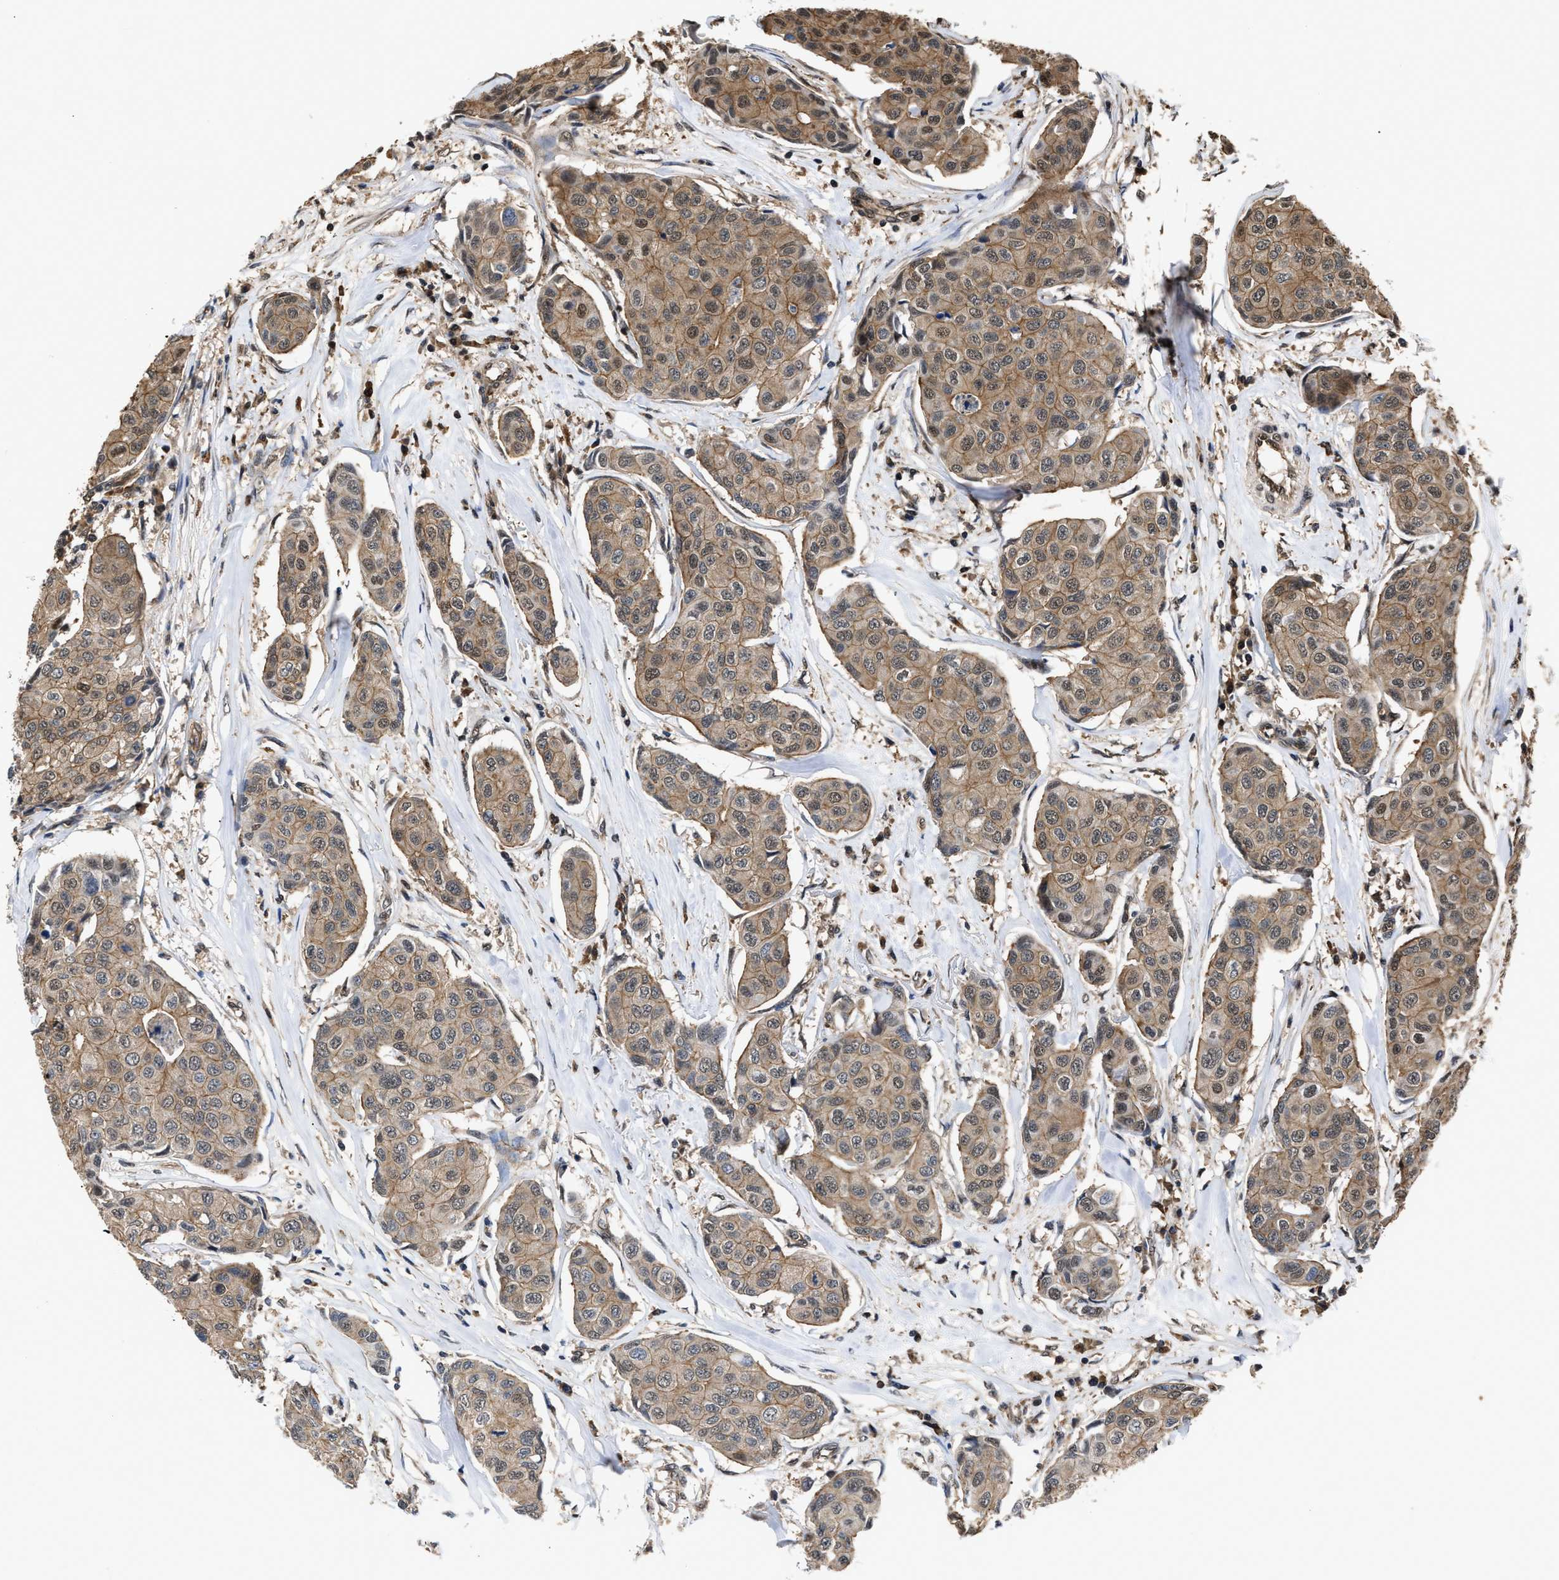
{"staining": {"intensity": "weak", "quantity": ">75%", "location": "cytoplasmic/membranous,nuclear"}, "tissue": "breast cancer", "cell_type": "Tumor cells", "image_type": "cancer", "snomed": [{"axis": "morphology", "description": "Duct carcinoma"}, {"axis": "topography", "description": "Breast"}], "caption": "A brown stain labels weak cytoplasmic/membranous and nuclear staining of a protein in human breast infiltrating ductal carcinoma tumor cells.", "gene": "SCAI", "patient": {"sex": "female", "age": 80}}